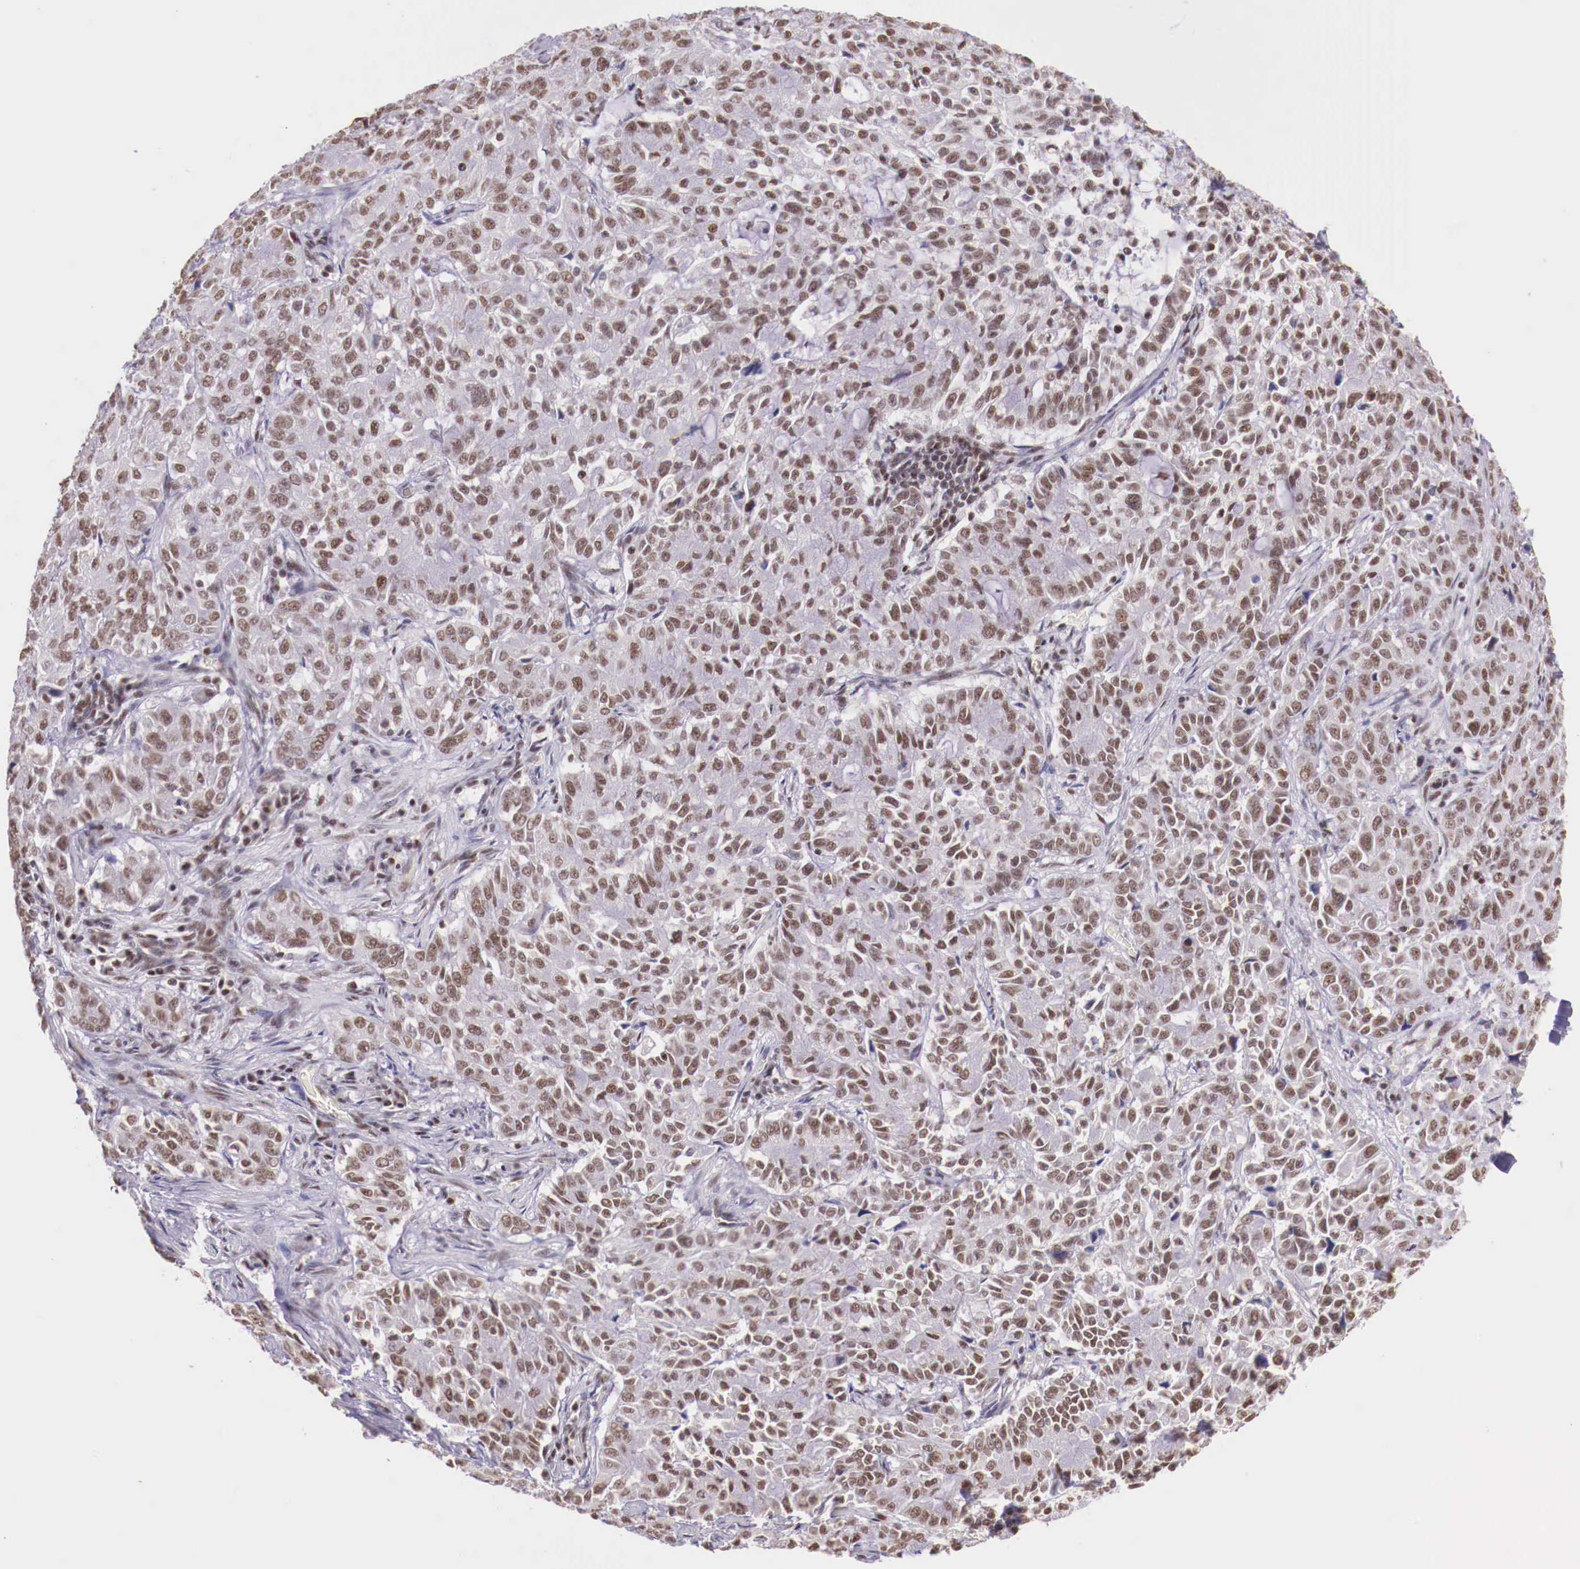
{"staining": {"intensity": "weak", "quantity": "25%-75%", "location": "nuclear"}, "tissue": "pancreatic cancer", "cell_type": "Tumor cells", "image_type": "cancer", "snomed": [{"axis": "morphology", "description": "Adenocarcinoma, NOS"}, {"axis": "topography", "description": "Pancreas"}], "caption": "A brown stain shows weak nuclear positivity of a protein in human pancreatic cancer tumor cells.", "gene": "SP1", "patient": {"sex": "female", "age": 52}}